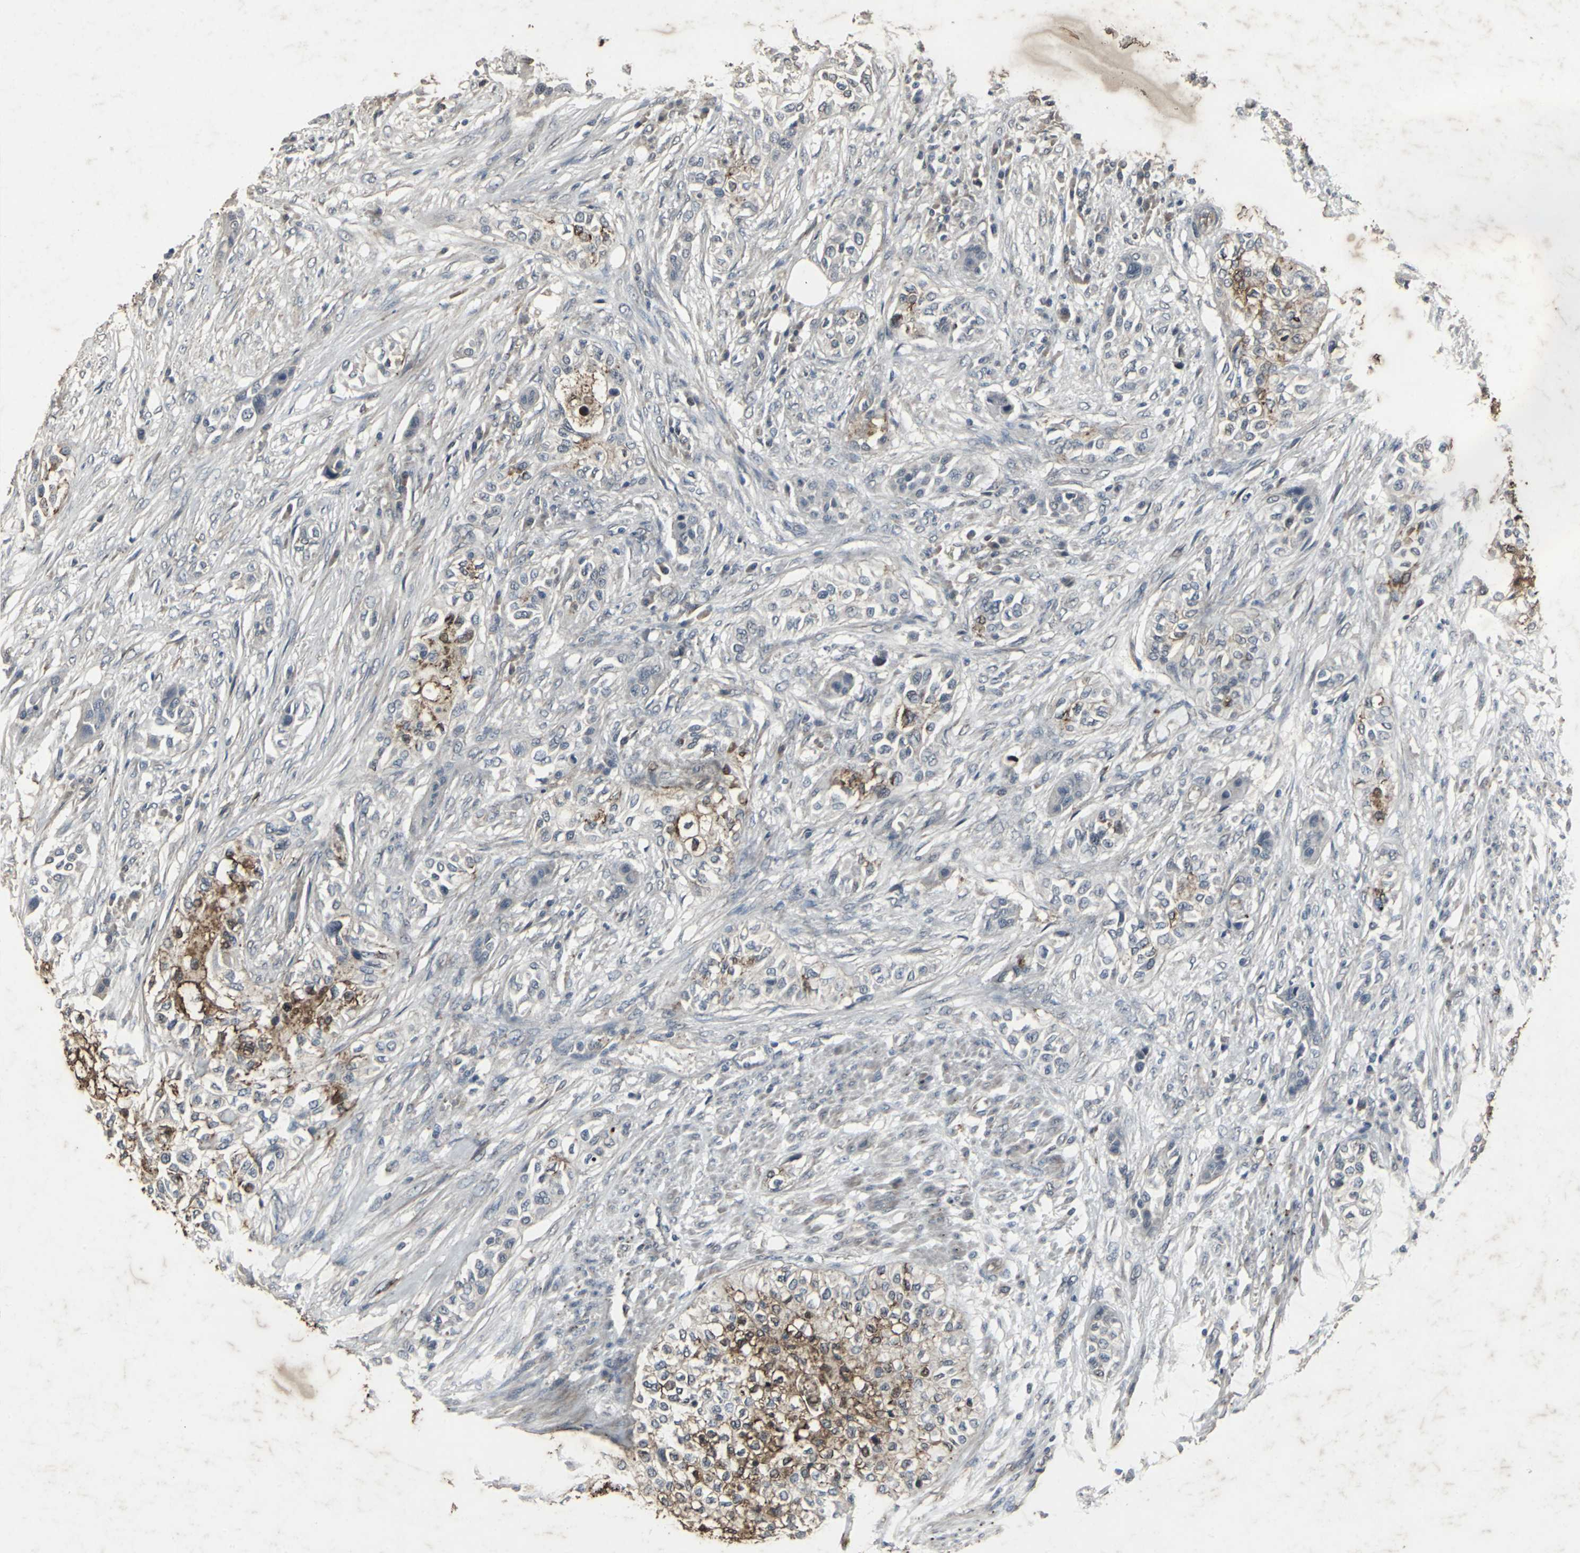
{"staining": {"intensity": "weak", "quantity": "25%-75%", "location": "cytoplasmic/membranous"}, "tissue": "urothelial cancer", "cell_type": "Tumor cells", "image_type": "cancer", "snomed": [{"axis": "morphology", "description": "Urothelial carcinoma, High grade"}, {"axis": "topography", "description": "Urinary bladder"}], "caption": "Immunohistochemistry (IHC) of human urothelial cancer exhibits low levels of weak cytoplasmic/membranous staining in about 25%-75% of tumor cells.", "gene": "CCR9", "patient": {"sex": "male", "age": 74}}